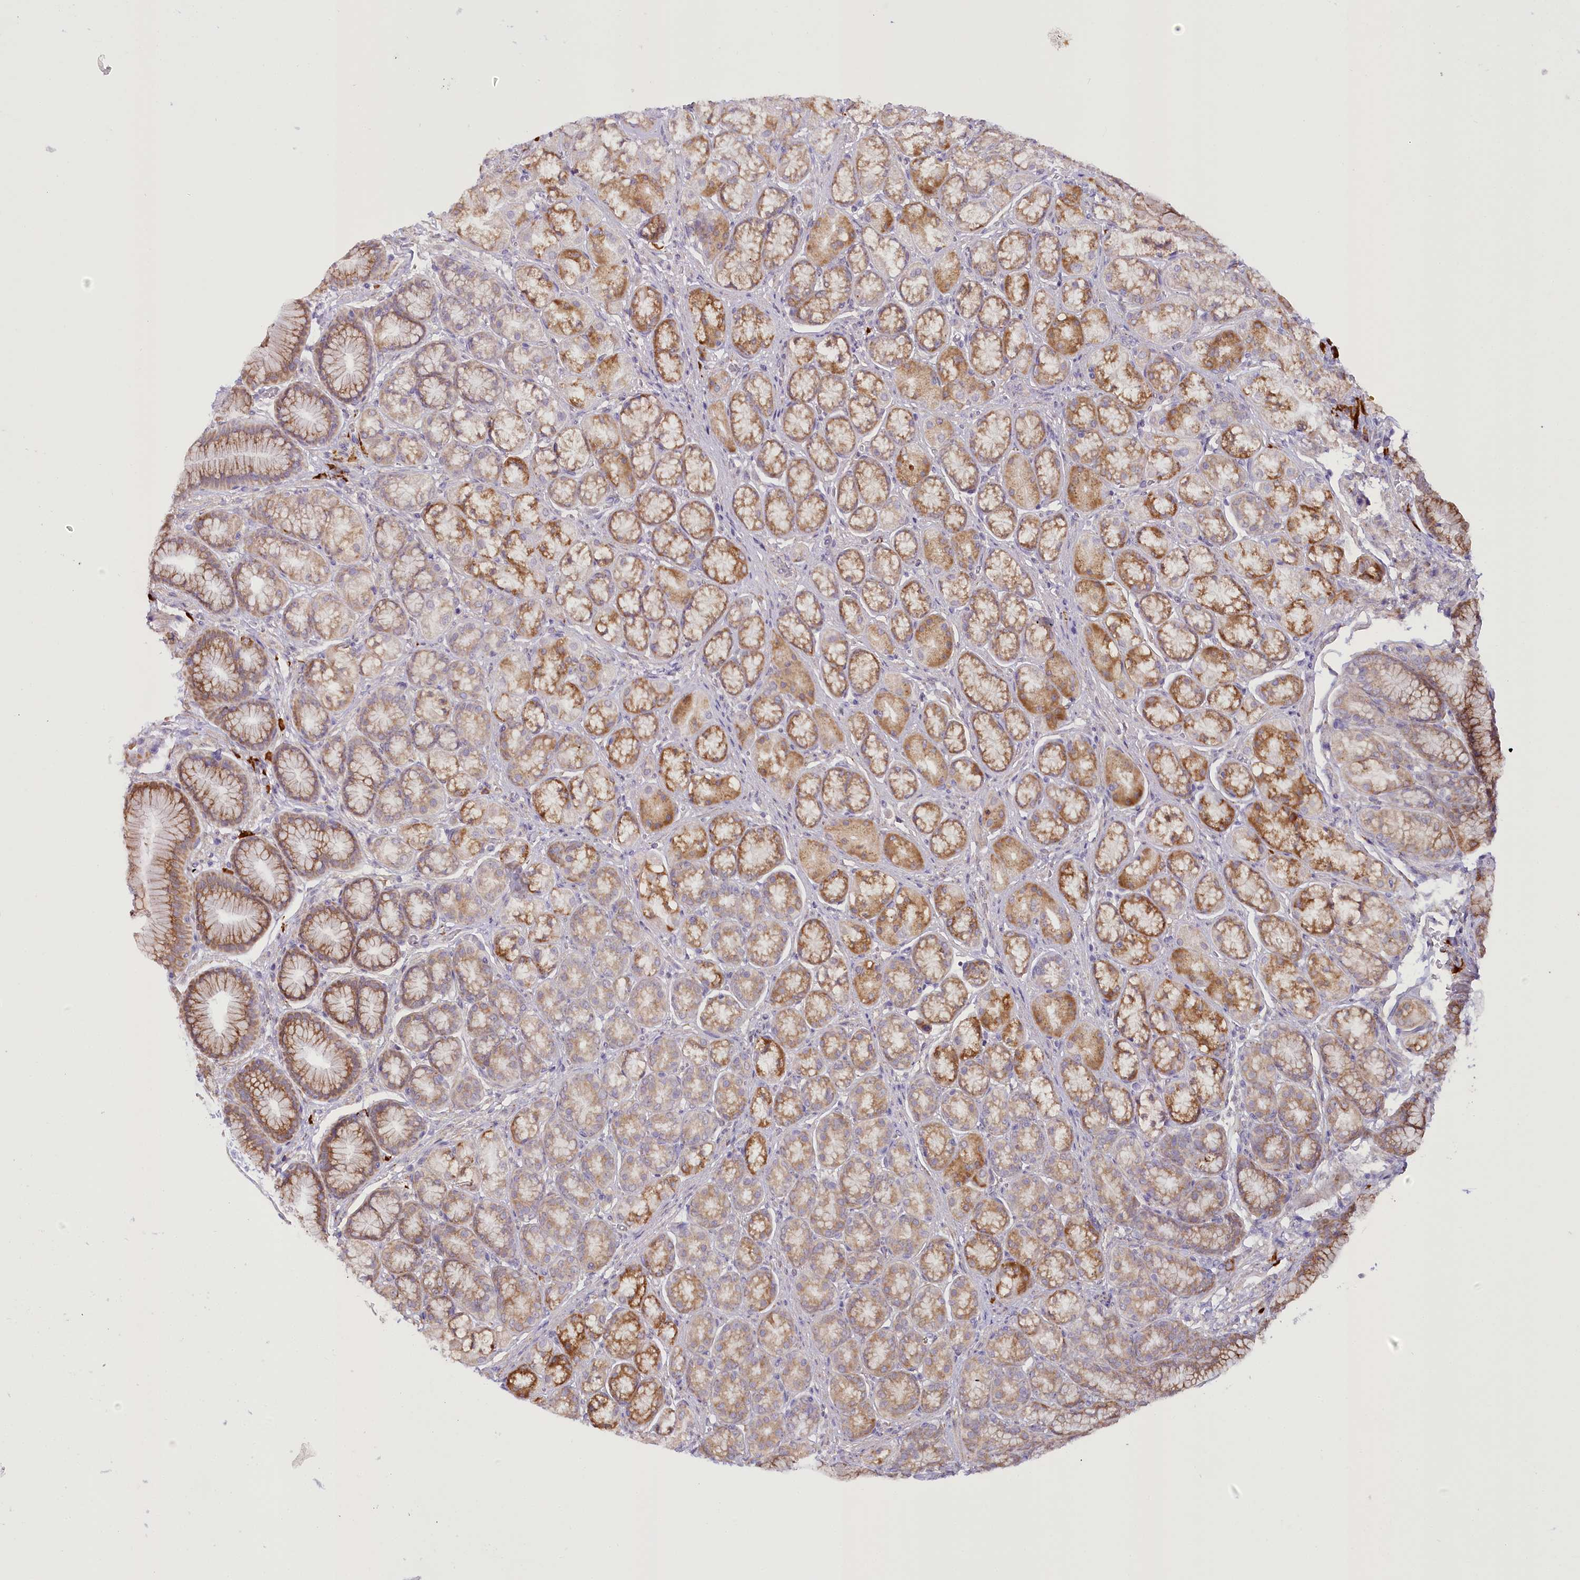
{"staining": {"intensity": "moderate", "quantity": ">75%", "location": "cytoplasmic/membranous"}, "tissue": "stomach", "cell_type": "Glandular cells", "image_type": "normal", "snomed": [{"axis": "morphology", "description": "Normal tissue, NOS"}, {"axis": "morphology", "description": "Adenocarcinoma, NOS"}, {"axis": "morphology", "description": "Adenocarcinoma, High grade"}, {"axis": "topography", "description": "Stomach, upper"}, {"axis": "topography", "description": "Stomach"}], "caption": "Immunohistochemical staining of unremarkable stomach reveals medium levels of moderate cytoplasmic/membranous staining in approximately >75% of glandular cells.", "gene": "NCKAP5", "patient": {"sex": "female", "age": 65}}